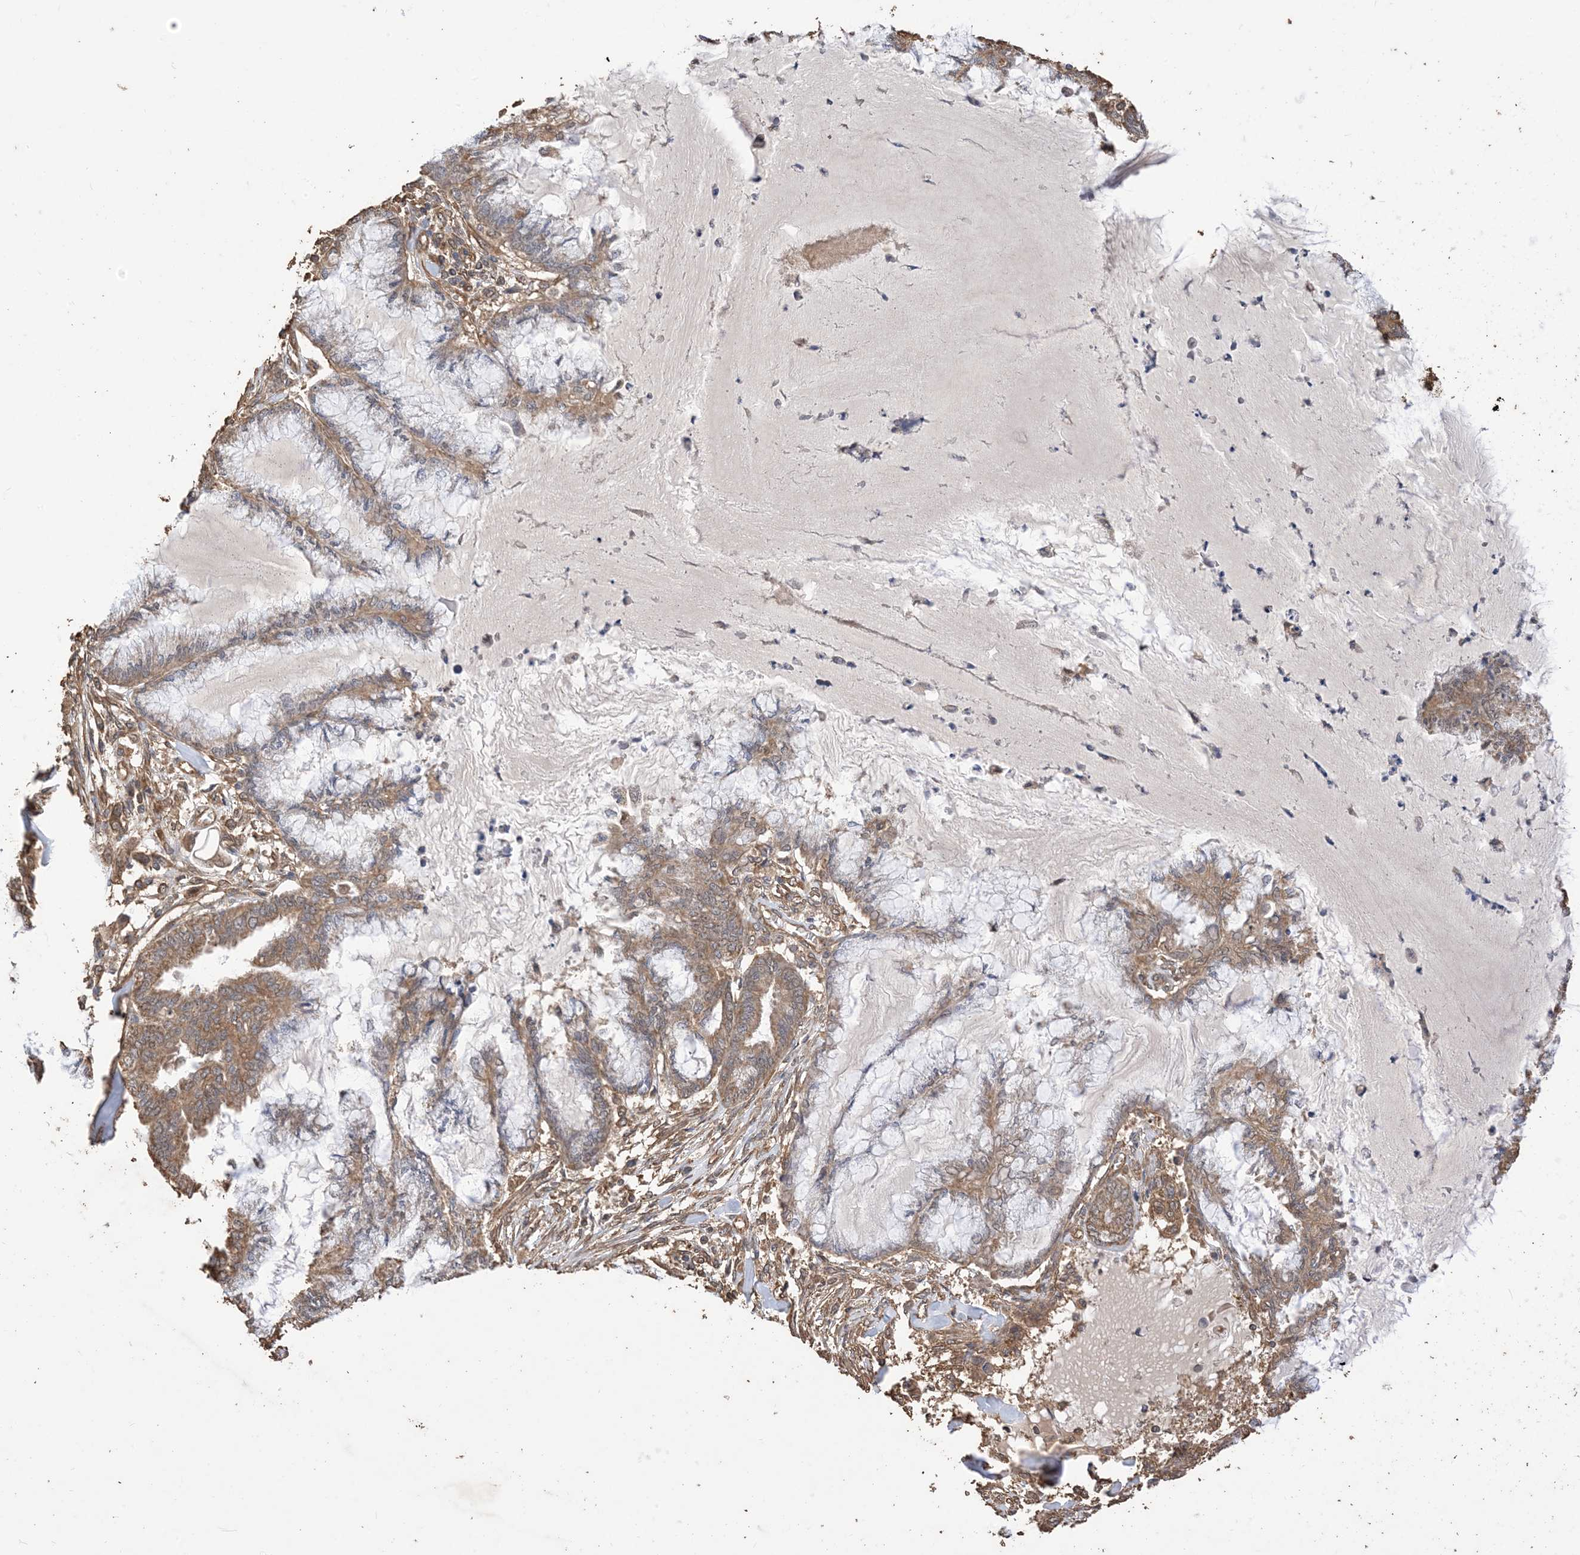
{"staining": {"intensity": "moderate", "quantity": ">75%", "location": "cytoplasmic/membranous"}, "tissue": "endometrial cancer", "cell_type": "Tumor cells", "image_type": "cancer", "snomed": [{"axis": "morphology", "description": "Adenocarcinoma, NOS"}, {"axis": "topography", "description": "Endometrium"}], "caption": "An immunohistochemistry (IHC) histopathology image of tumor tissue is shown. Protein staining in brown labels moderate cytoplasmic/membranous positivity in adenocarcinoma (endometrial) within tumor cells.", "gene": "ZKSCAN5", "patient": {"sex": "female", "age": 86}}